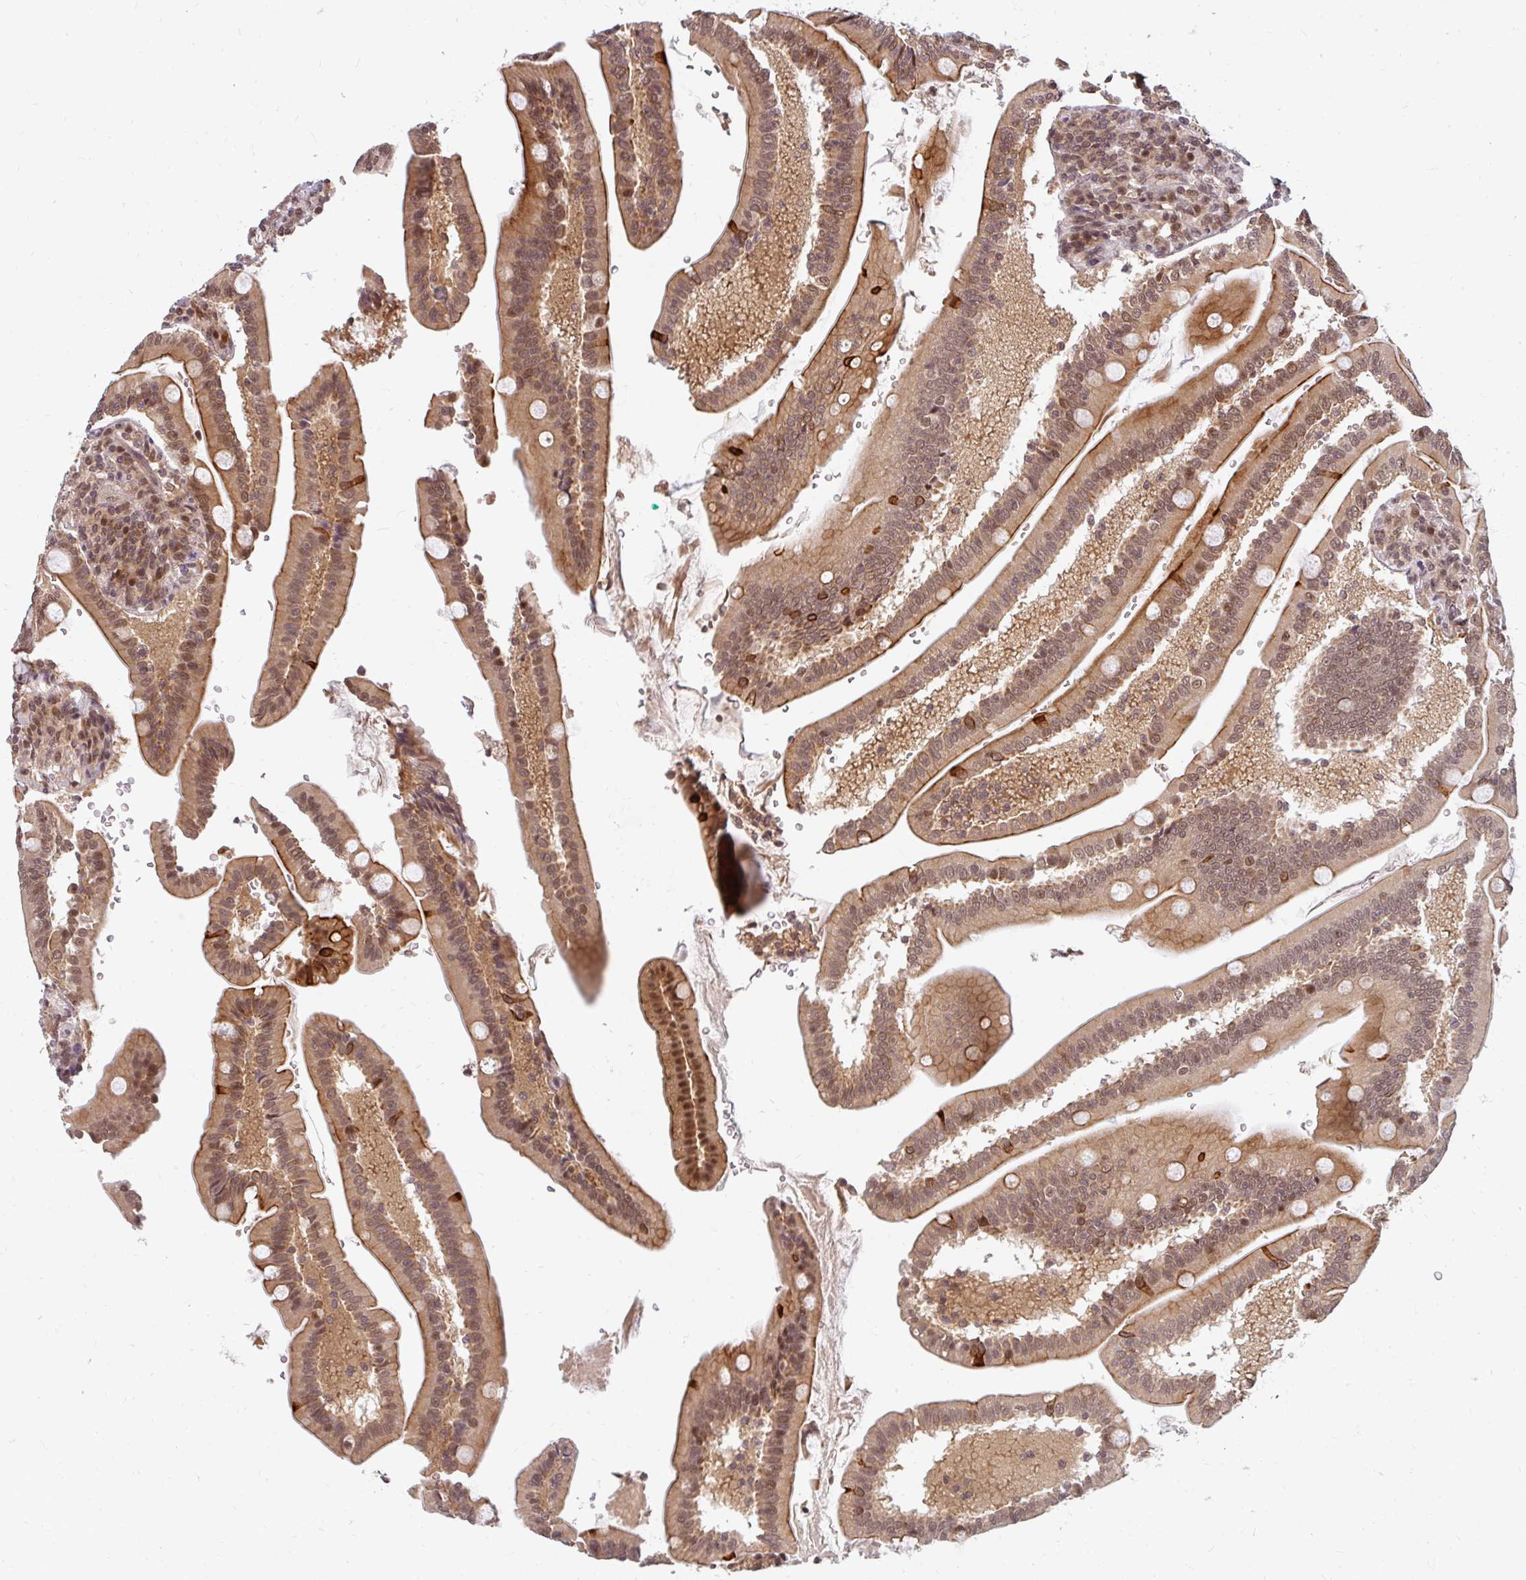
{"staining": {"intensity": "strong", "quantity": "25%-75%", "location": "cytoplasmic/membranous,nuclear"}, "tissue": "duodenum", "cell_type": "Glandular cells", "image_type": "normal", "snomed": [{"axis": "morphology", "description": "Normal tissue, NOS"}, {"axis": "topography", "description": "Duodenum"}], "caption": "Immunohistochemistry (IHC) micrograph of normal duodenum stained for a protein (brown), which displays high levels of strong cytoplasmic/membranous,nuclear expression in approximately 25%-75% of glandular cells.", "gene": "GTF3C6", "patient": {"sex": "female", "age": 67}}